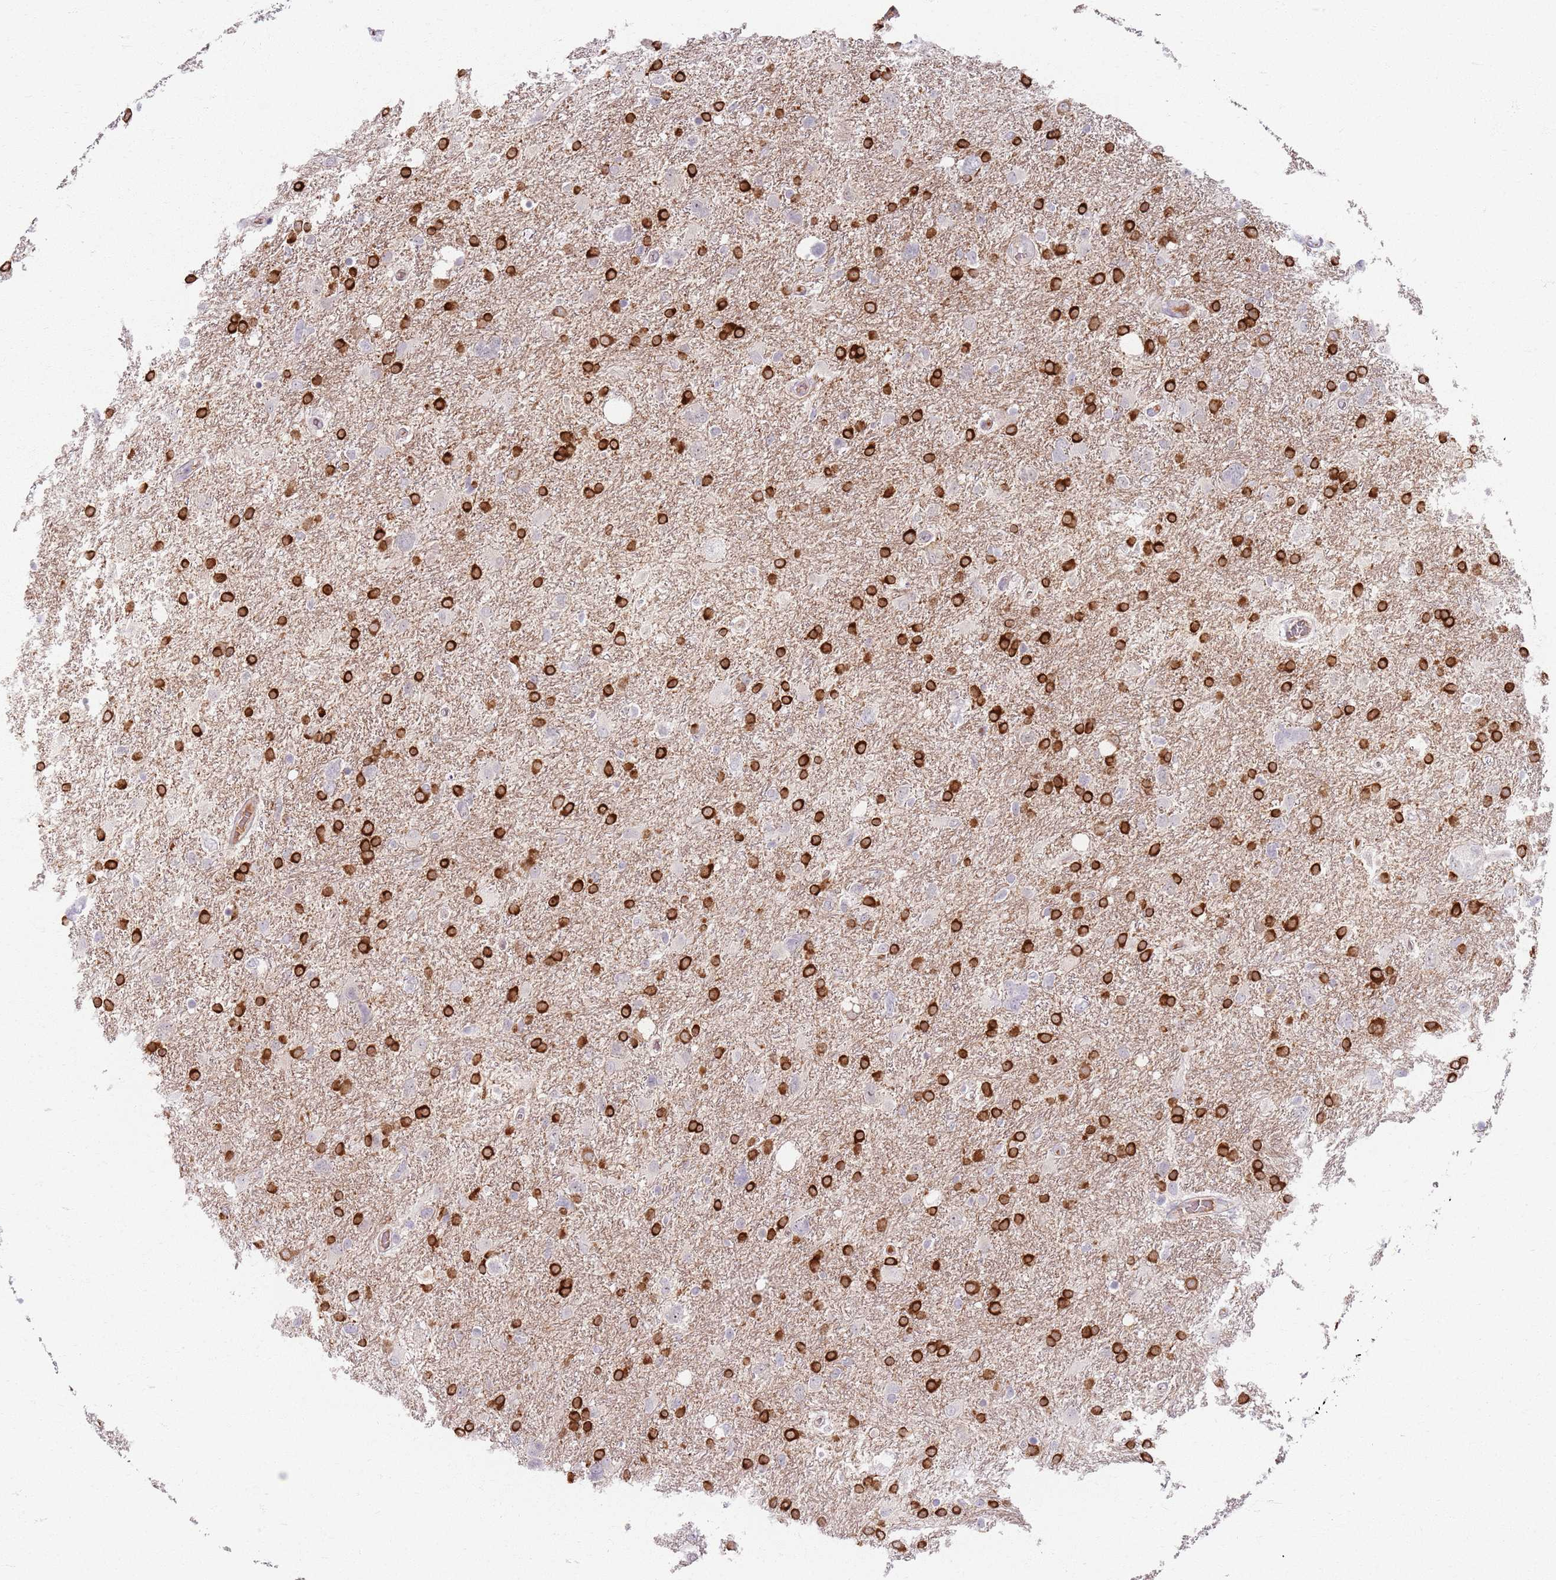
{"staining": {"intensity": "strong", "quantity": ">75%", "location": "cytoplasmic/membranous"}, "tissue": "glioma", "cell_type": "Tumor cells", "image_type": "cancer", "snomed": [{"axis": "morphology", "description": "Glioma, malignant, High grade"}, {"axis": "topography", "description": "Brain"}], "caption": "DAB (3,3'-diaminobenzidine) immunohistochemical staining of human glioma reveals strong cytoplasmic/membranous protein staining in about >75% of tumor cells. (DAB (3,3'-diaminobenzidine) IHC, brown staining for protein, blue staining for nuclei).", "gene": "CRIPT", "patient": {"sex": "male", "age": 61}}